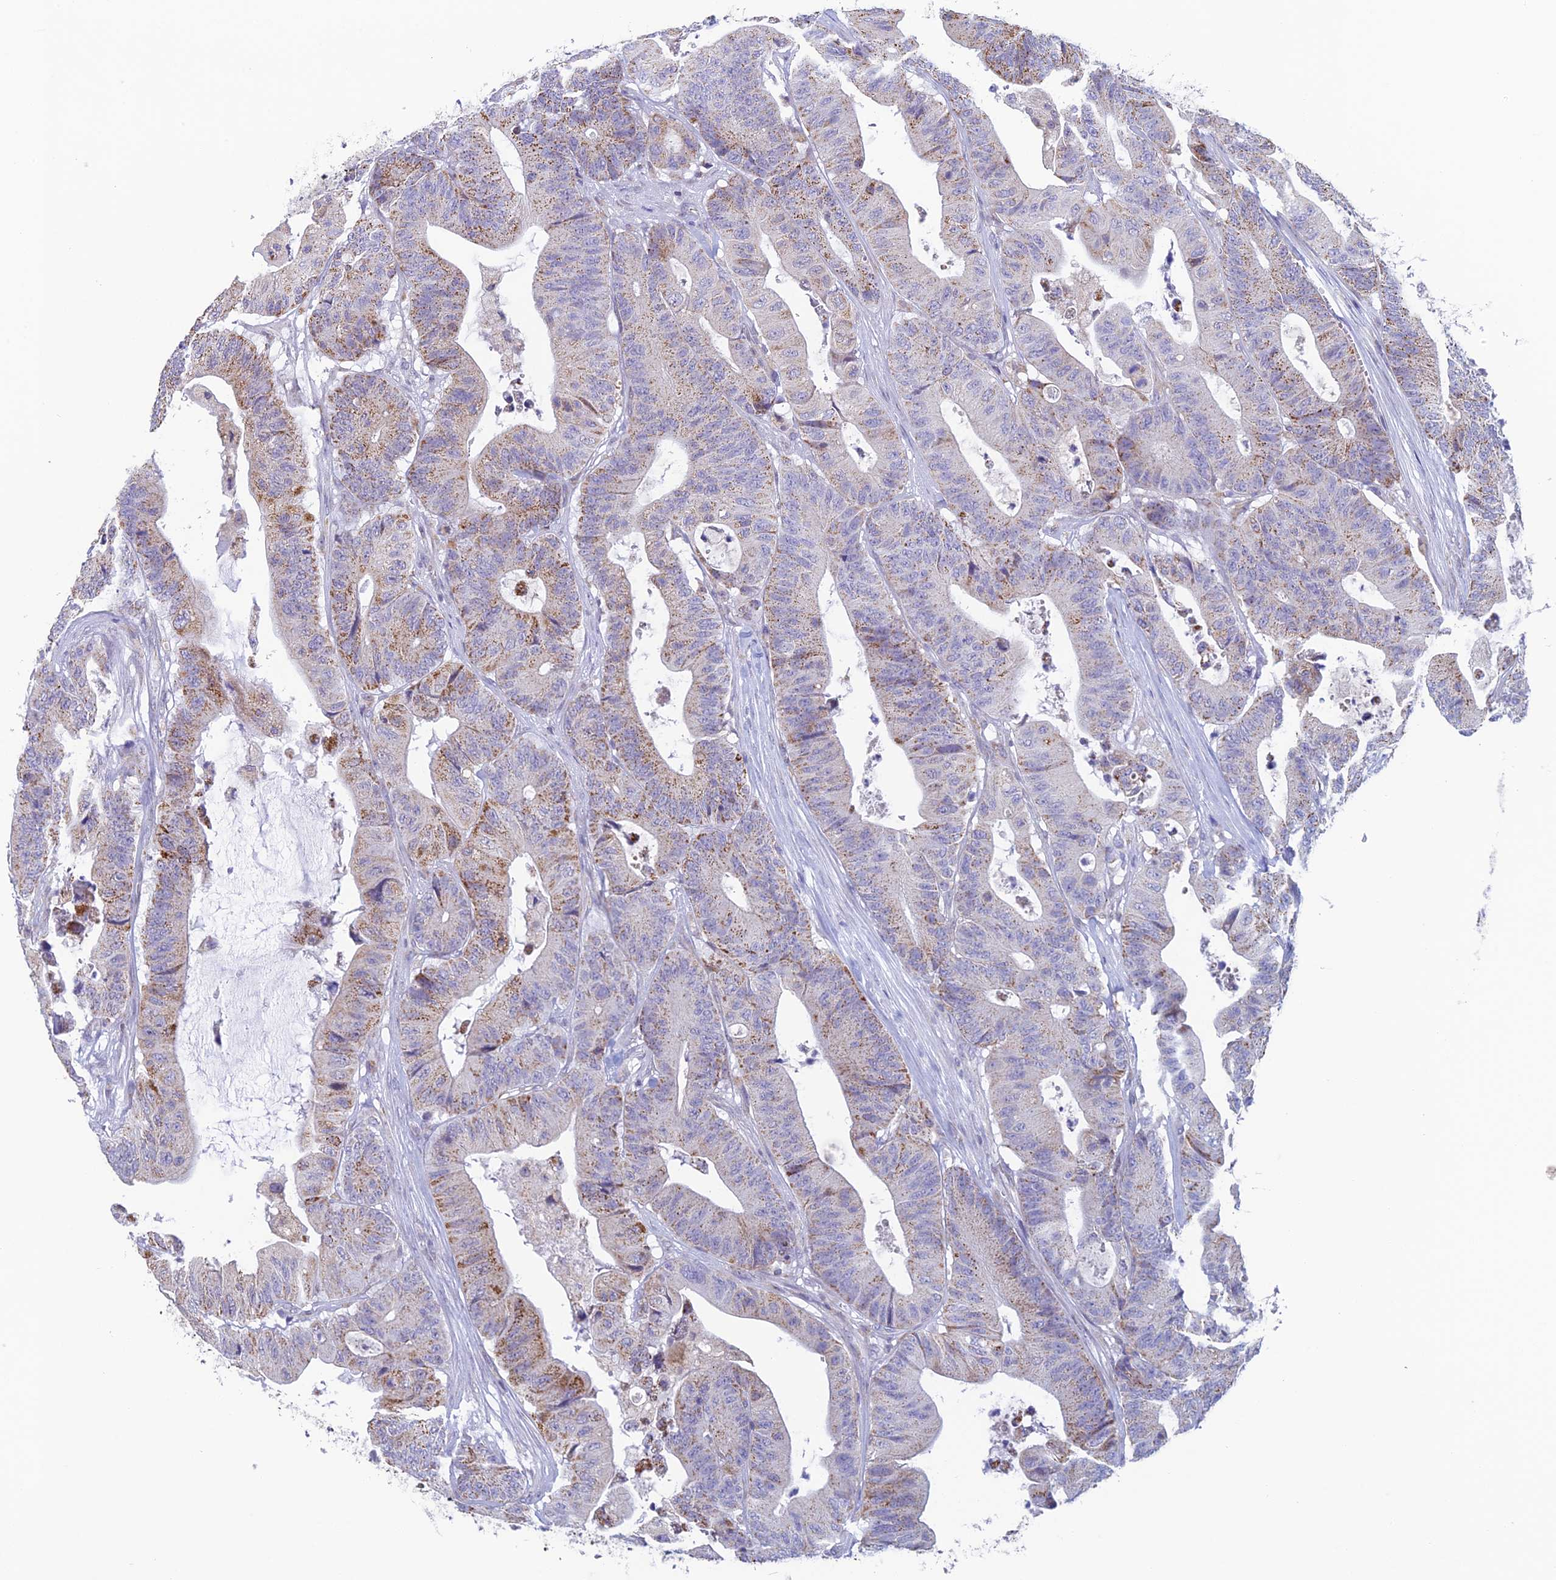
{"staining": {"intensity": "moderate", "quantity": "25%-75%", "location": "cytoplasmic/membranous"}, "tissue": "colorectal cancer", "cell_type": "Tumor cells", "image_type": "cancer", "snomed": [{"axis": "morphology", "description": "Adenocarcinoma, NOS"}, {"axis": "topography", "description": "Colon"}], "caption": "The immunohistochemical stain shows moderate cytoplasmic/membranous positivity in tumor cells of adenocarcinoma (colorectal) tissue.", "gene": "REXO5", "patient": {"sex": "female", "age": 84}}